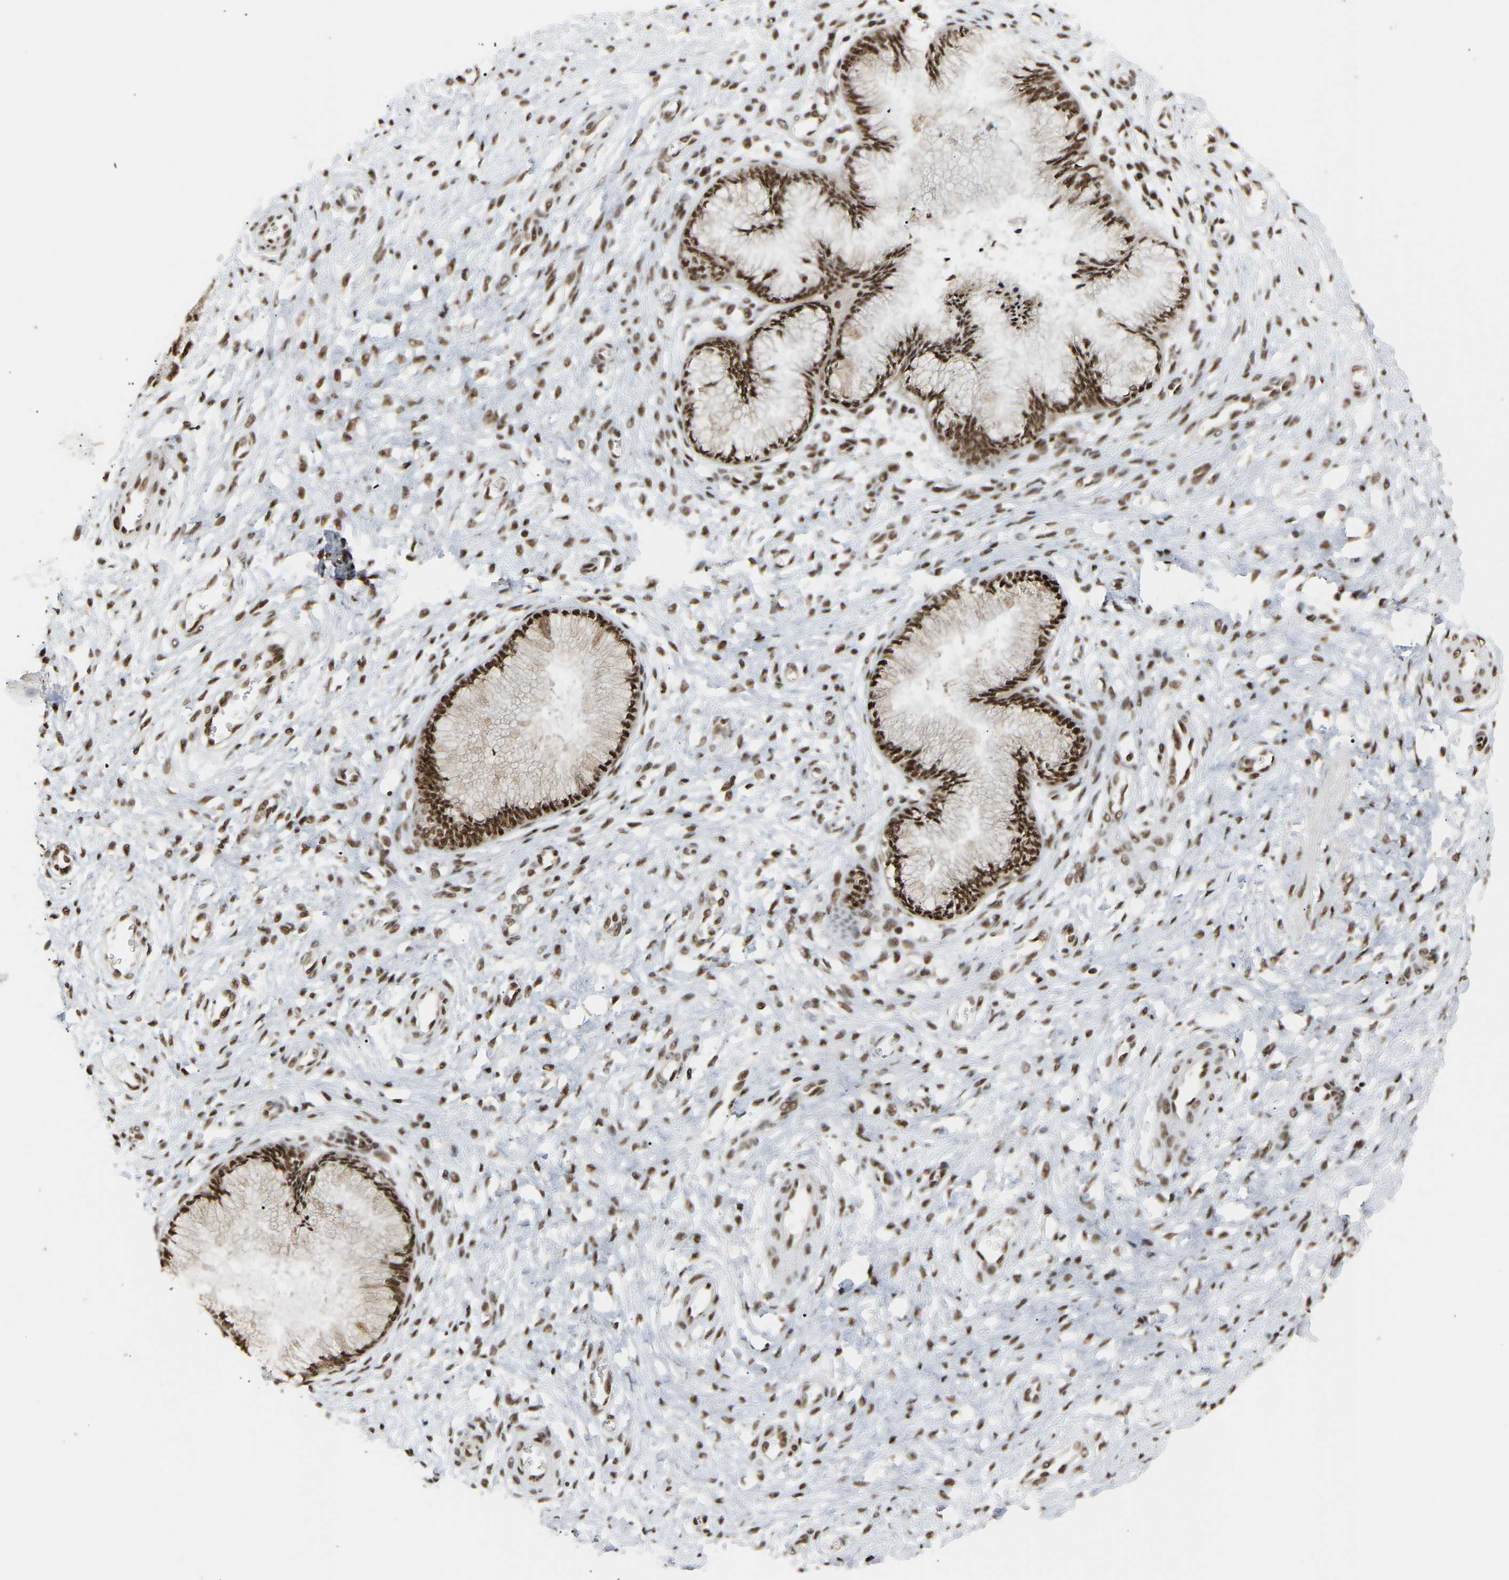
{"staining": {"intensity": "strong", "quantity": ">75%", "location": "nuclear"}, "tissue": "cervix", "cell_type": "Glandular cells", "image_type": "normal", "snomed": [{"axis": "morphology", "description": "Normal tissue, NOS"}, {"axis": "topography", "description": "Cervix"}], "caption": "IHC histopathology image of normal human cervix stained for a protein (brown), which reveals high levels of strong nuclear positivity in about >75% of glandular cells.", "gene": "ALYREF", "patient": {"sex": "female", "age": 55}}